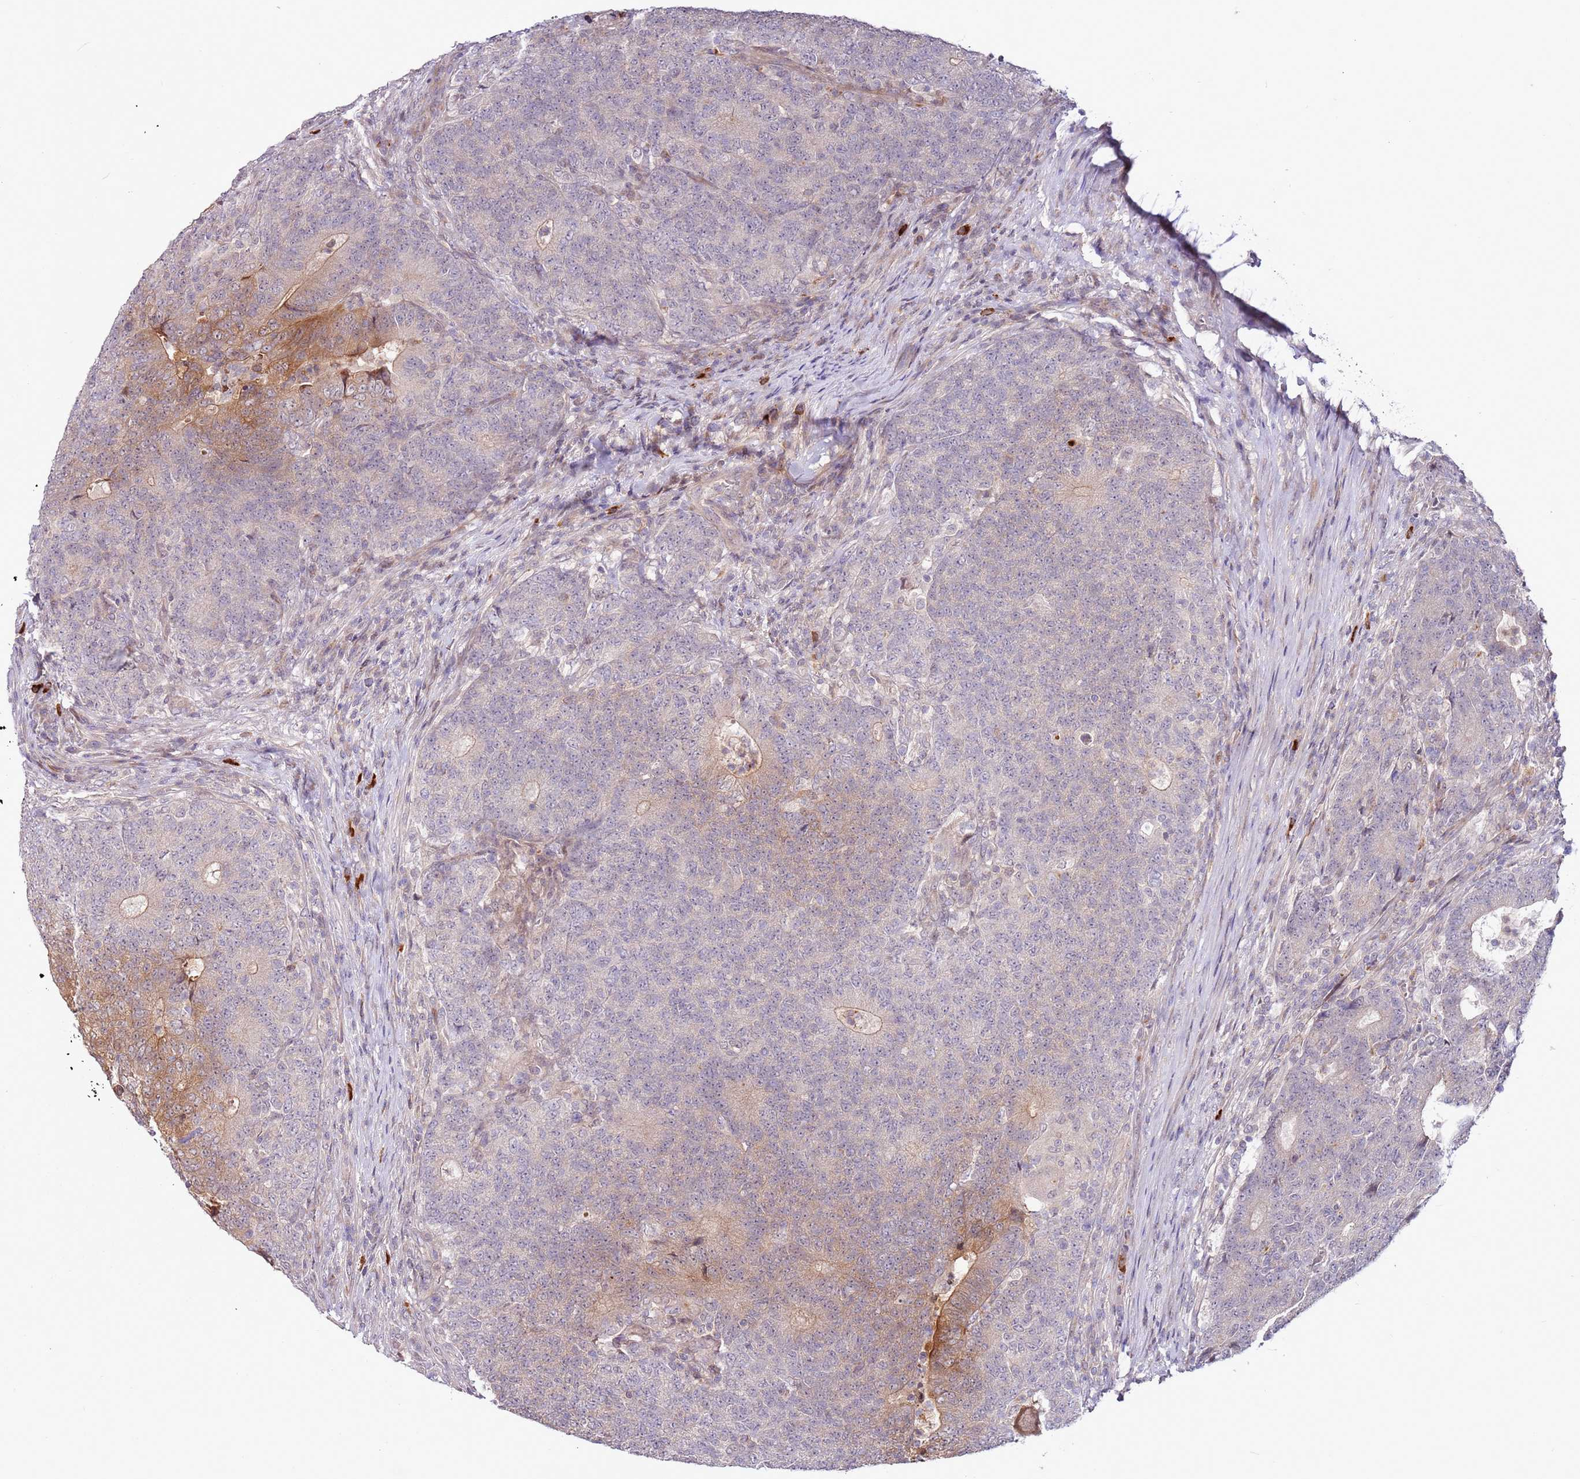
{"staining": {"intensity": "moderate", "quantity": "<25%", "location": "cytoplasmic/membranous"}, "tissue": "colorectal cancer", "cell_type": "Tumor cells", "image_type": "cancer", "snomed": [{"axis": "morphology", "description": "Adenocarcinoma, NOS"}, {"axis": "topography", "description": "Colon"}], "caption": "A brown stain highlights moderate cytoplasmic/membranous staining of a protein in human colorectal cancer (adenocarcinoma) tumor cells.", "gene": "MTG2", "patient": {"sex": "female", "age": 75}}